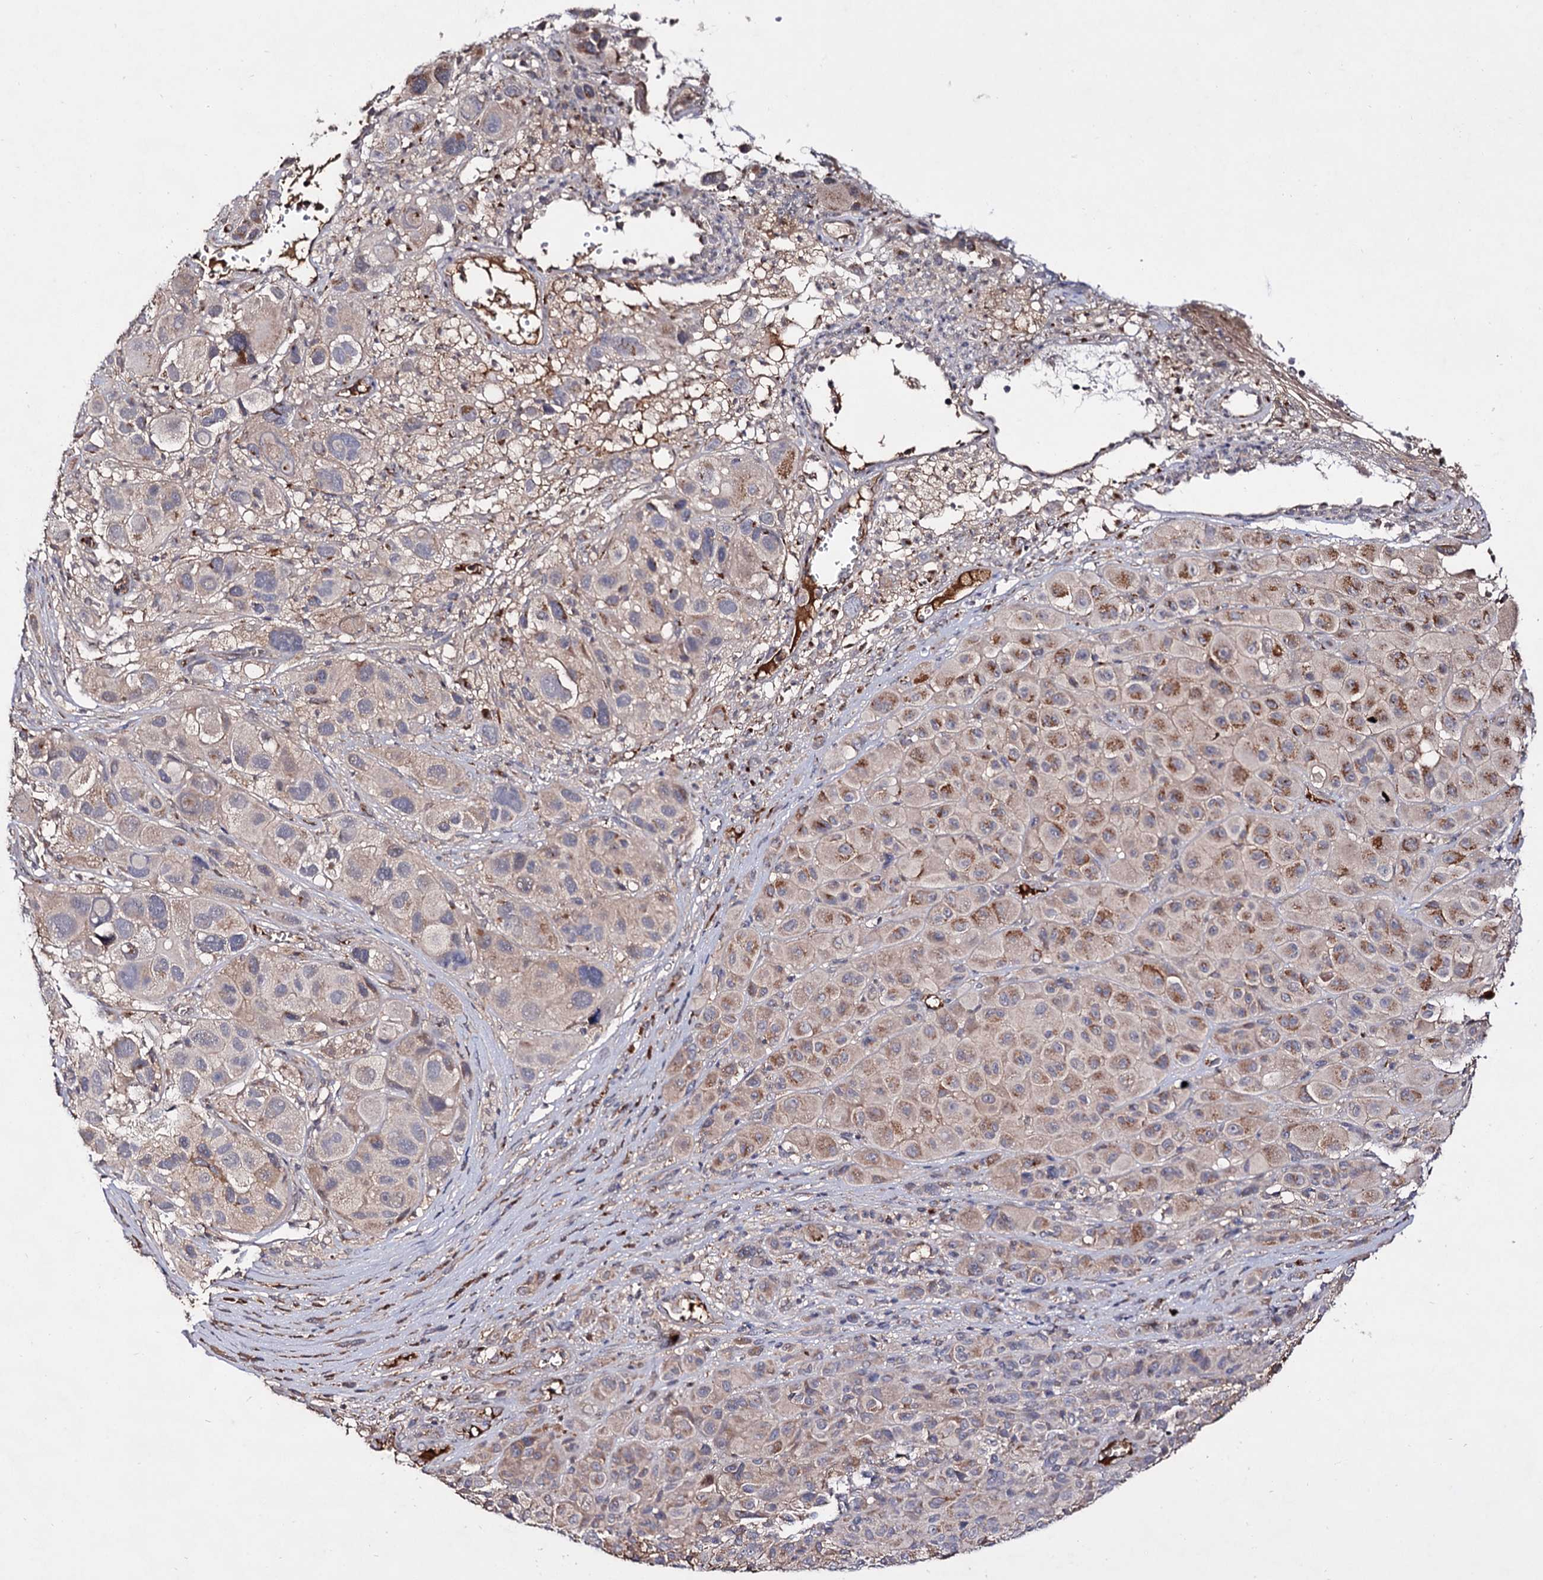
{"staining": {"intensity": "negative", "quantity": "none", "location": "none"}, "tissue": "melanoma", "cell_type": "Tumor cells", "image_type": "cancer", "snomed": [{"axis": "morphology", "description": "Malignant melanoma, NOS"}, {"axis": "topography", "description": "Skin of trunk"}], "caption": "Tumor cells are negative for brown protein staining in malignant melanoma. The staining is performed using DAB brown chromogen with nuclei counter-stained in using hematoxylin.", "gene": "ARFIP2", "patient": {"sex": "male", "age": 71}}